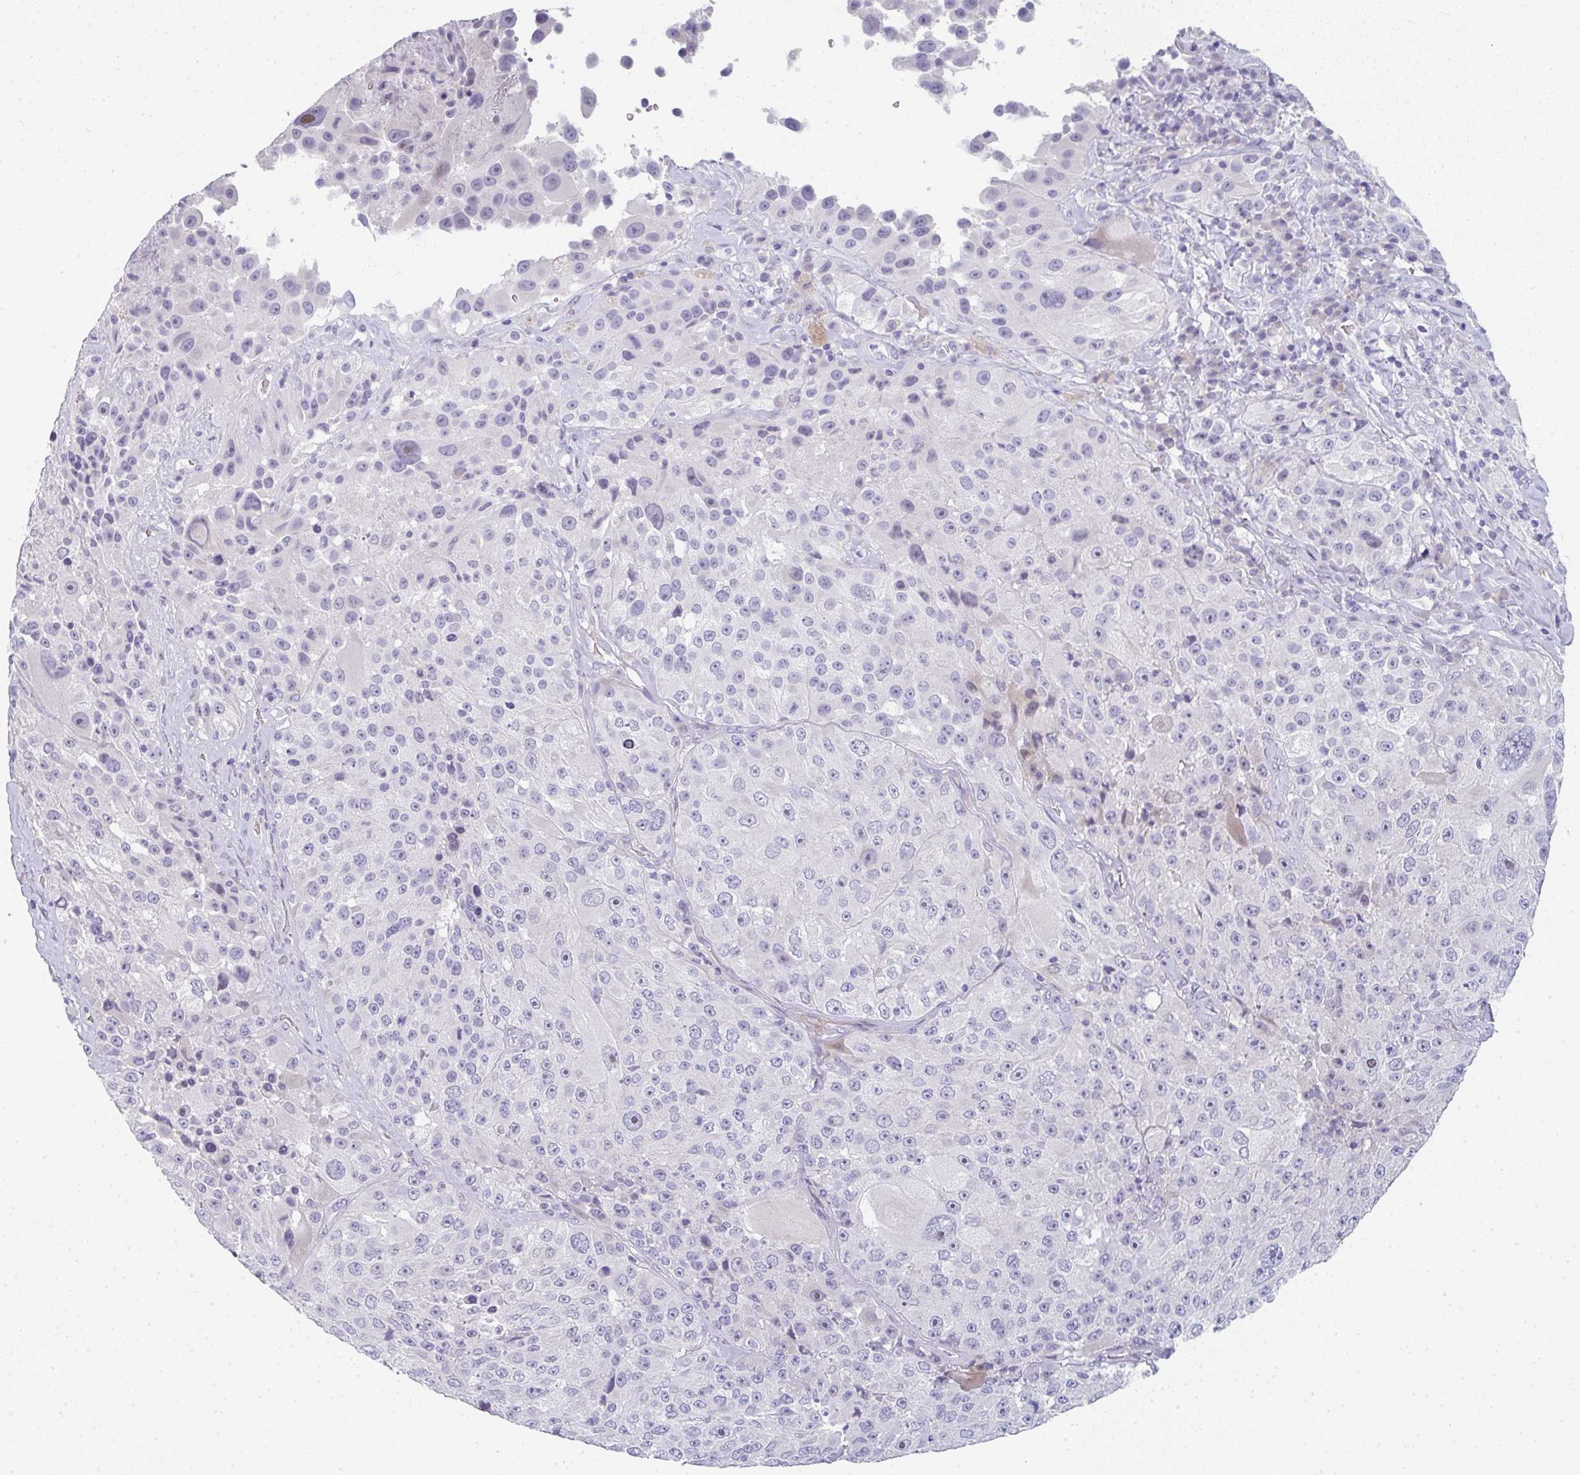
{"staining": {"intensity": "weak", "quantity": "<25%", "location": "nuclear"}, "tissue": "melanoma", "cell_type": "Tumor cells", "image_type": "cancer", "snomed": [{"axis": "morphology", "description": "Malignant melanoma, Metastatic site"}, {"axis": "topography", "description": "Lymph node"}], "caption": "This image is of malignant melanoma (metastatic site) stained with immunohistochemistry to label a protein in brown with the nuclei are counter-stained blue. There is no expression in tumor cells.", "gene": "NEU2", "patient": {"sex": "male", "age": 62}}